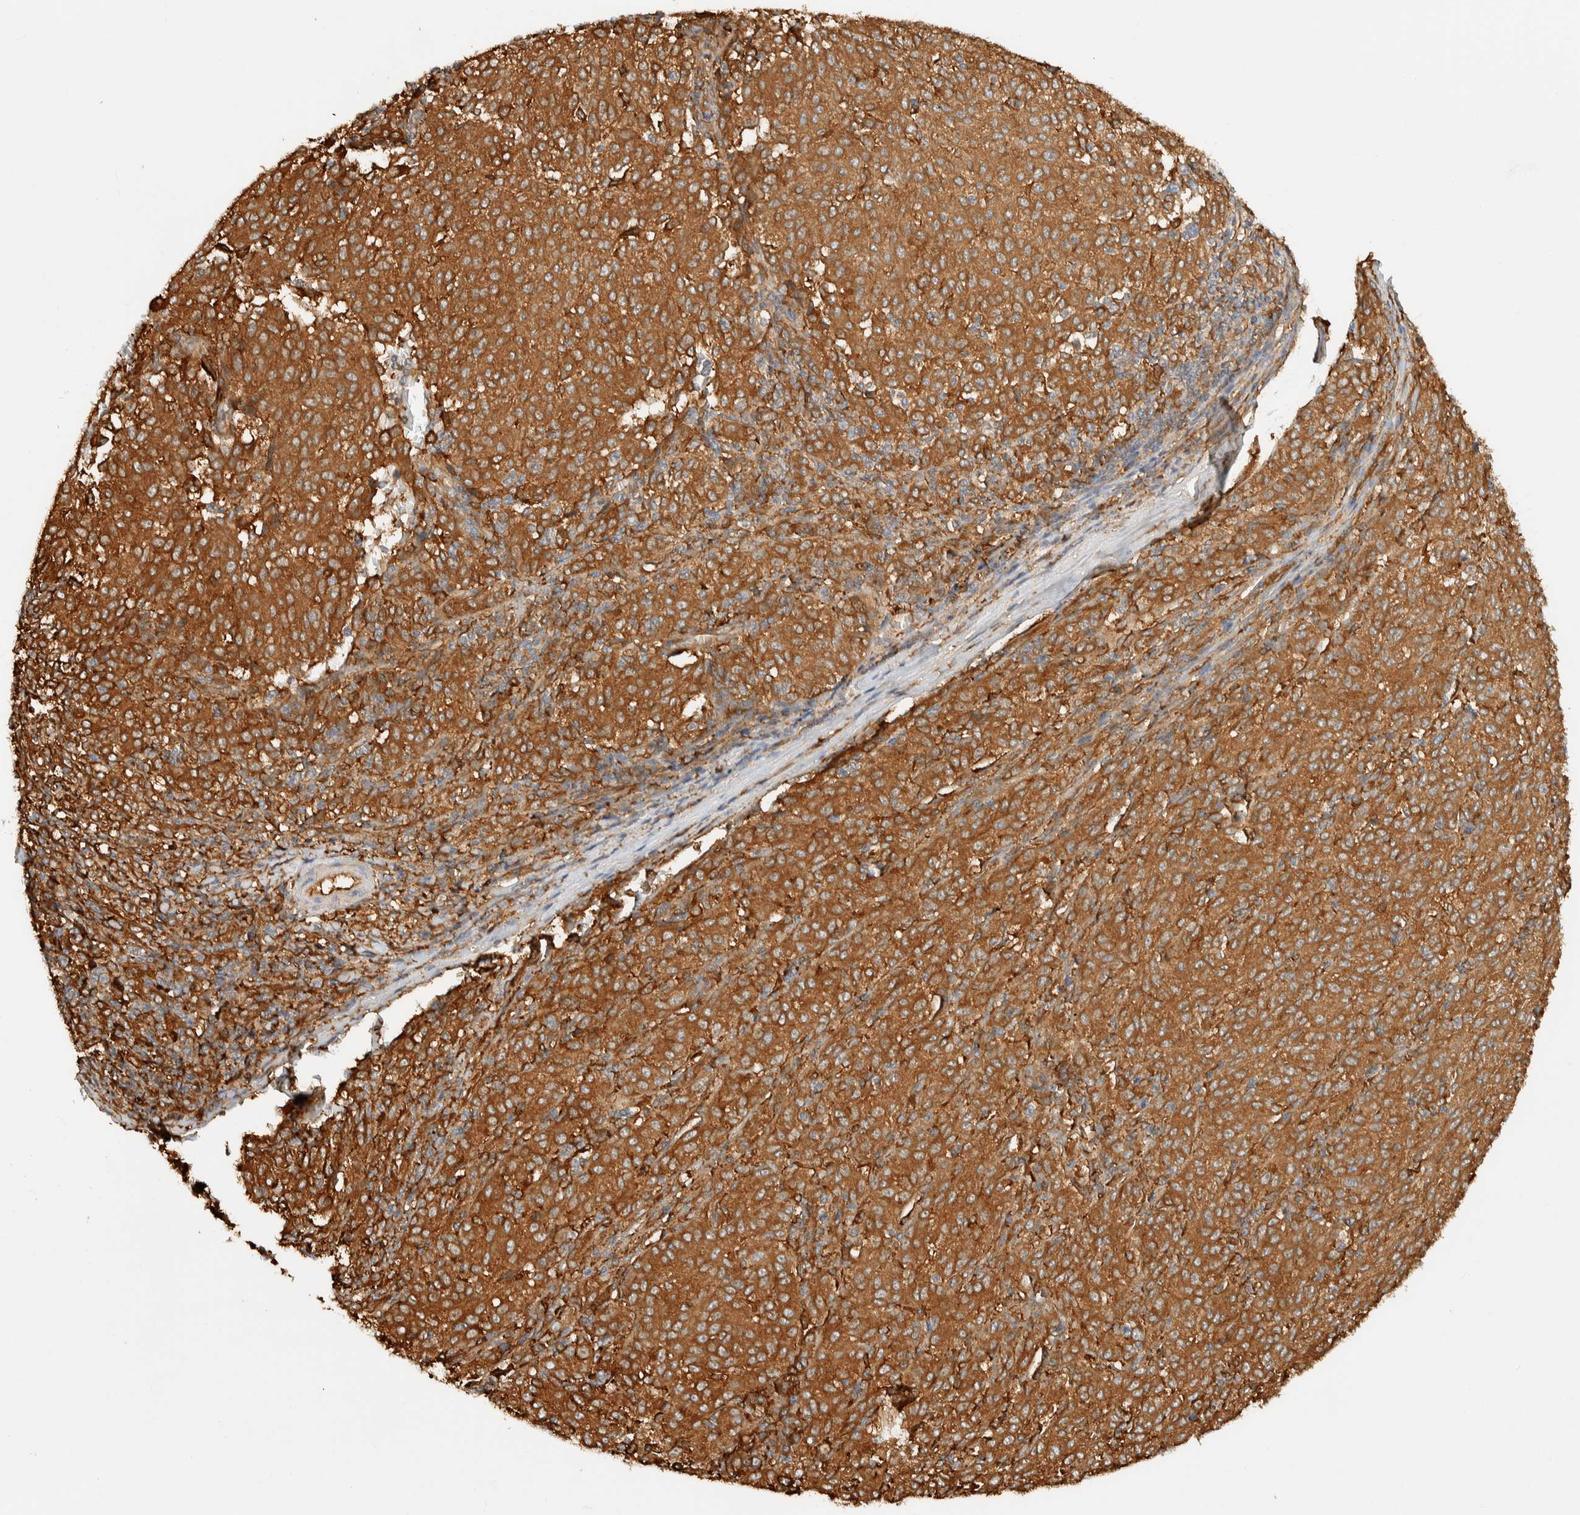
{"staining": {"intensity": "strong", "quantity": ">75%", "location": "cytoplasmic/membranous"}, "tissue": "melanoma", "cell_type": "Tumor cells", "image_type": "cancer", "snomed": [{"axis": "morphology", "description": "Malignant melanoma, NOS"}, {"axis": "topography", "description": "Skin"}], "caption": "This is a photomicrograph of immunohistochemistry staining of malignant melanoma, which shows strong expression in the cytoplasmic/membranous of tumor cells.", "gene": "TMEM192", "patient": {"sex": "female", "age": 72}}